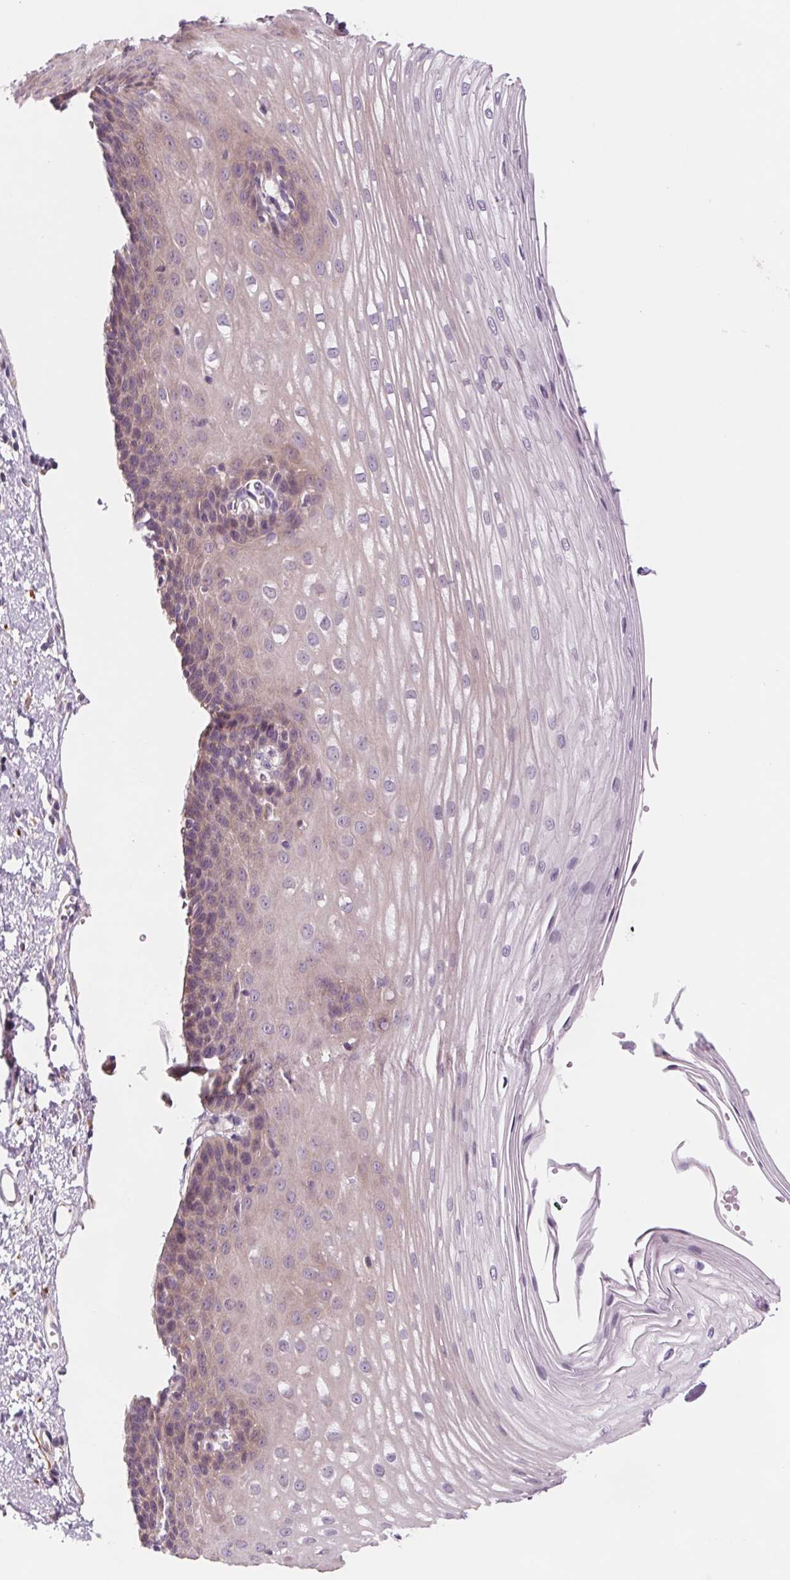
{"staining": {"intensity": "weak", "quantity": "<25%", "location": "cytoplasmic/membranous"}, "tissue": "esophagus", "cell_type": "Squamous epithelial cells", "image_type": "normal", "snomed": [{"axis": "morphology", "description": "Normal tissue, NOS"}, {"axis": "topography", "description": "Esophagus"}], "caption": "An IHC image of unremarkable esophagus is shown. There is no staining in squamous epithelial cells of esophagus. (DAB immunohistochemistry (IHC) with hematoxylin counter stain).", "gene": "SAMD5", "patient": {"sex": "male", "age": 62}}